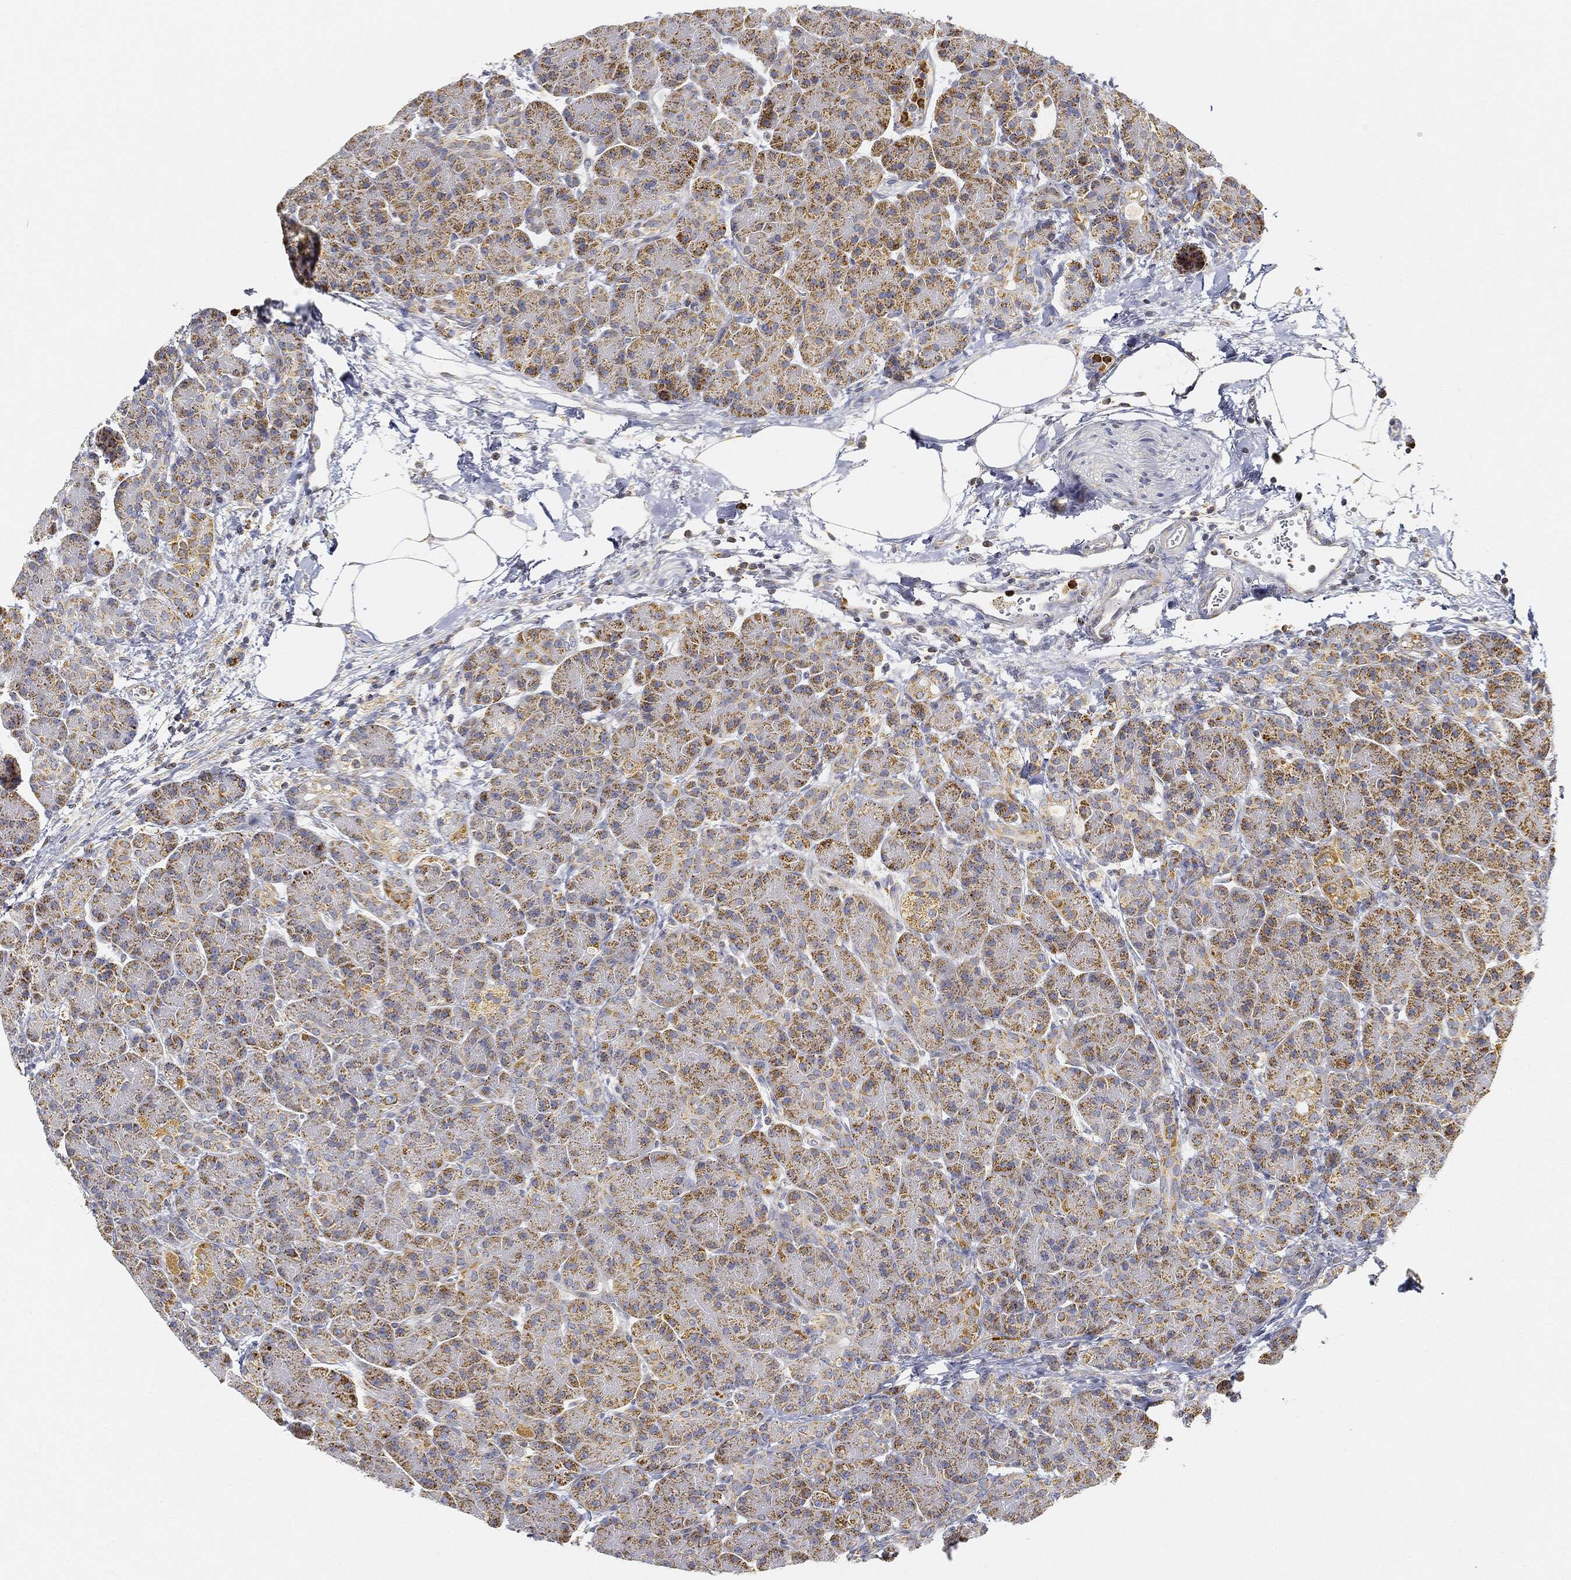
{"staining": {"intensity": "strong", "quantity": "25%-75%", "location": "cytoplasmic/membranous"}, "tissue": "pancreas", "cell_type": "Exocrine glandular cells", "image_type": "normal", "snomed": [{"axis": "morphology", "description": "Normal tissue, NOS"}, {"axis": "topography", "description": "Pancreas"}], "caption": "Immunohistochemistry of normal pancreas demonstrates high levels of strong cytoplasmic/membranous expression in about 25%-75% of exocrine glandular cells.", "gene": "CAPN15", "patient": {"sex": "female", "age": 63}}